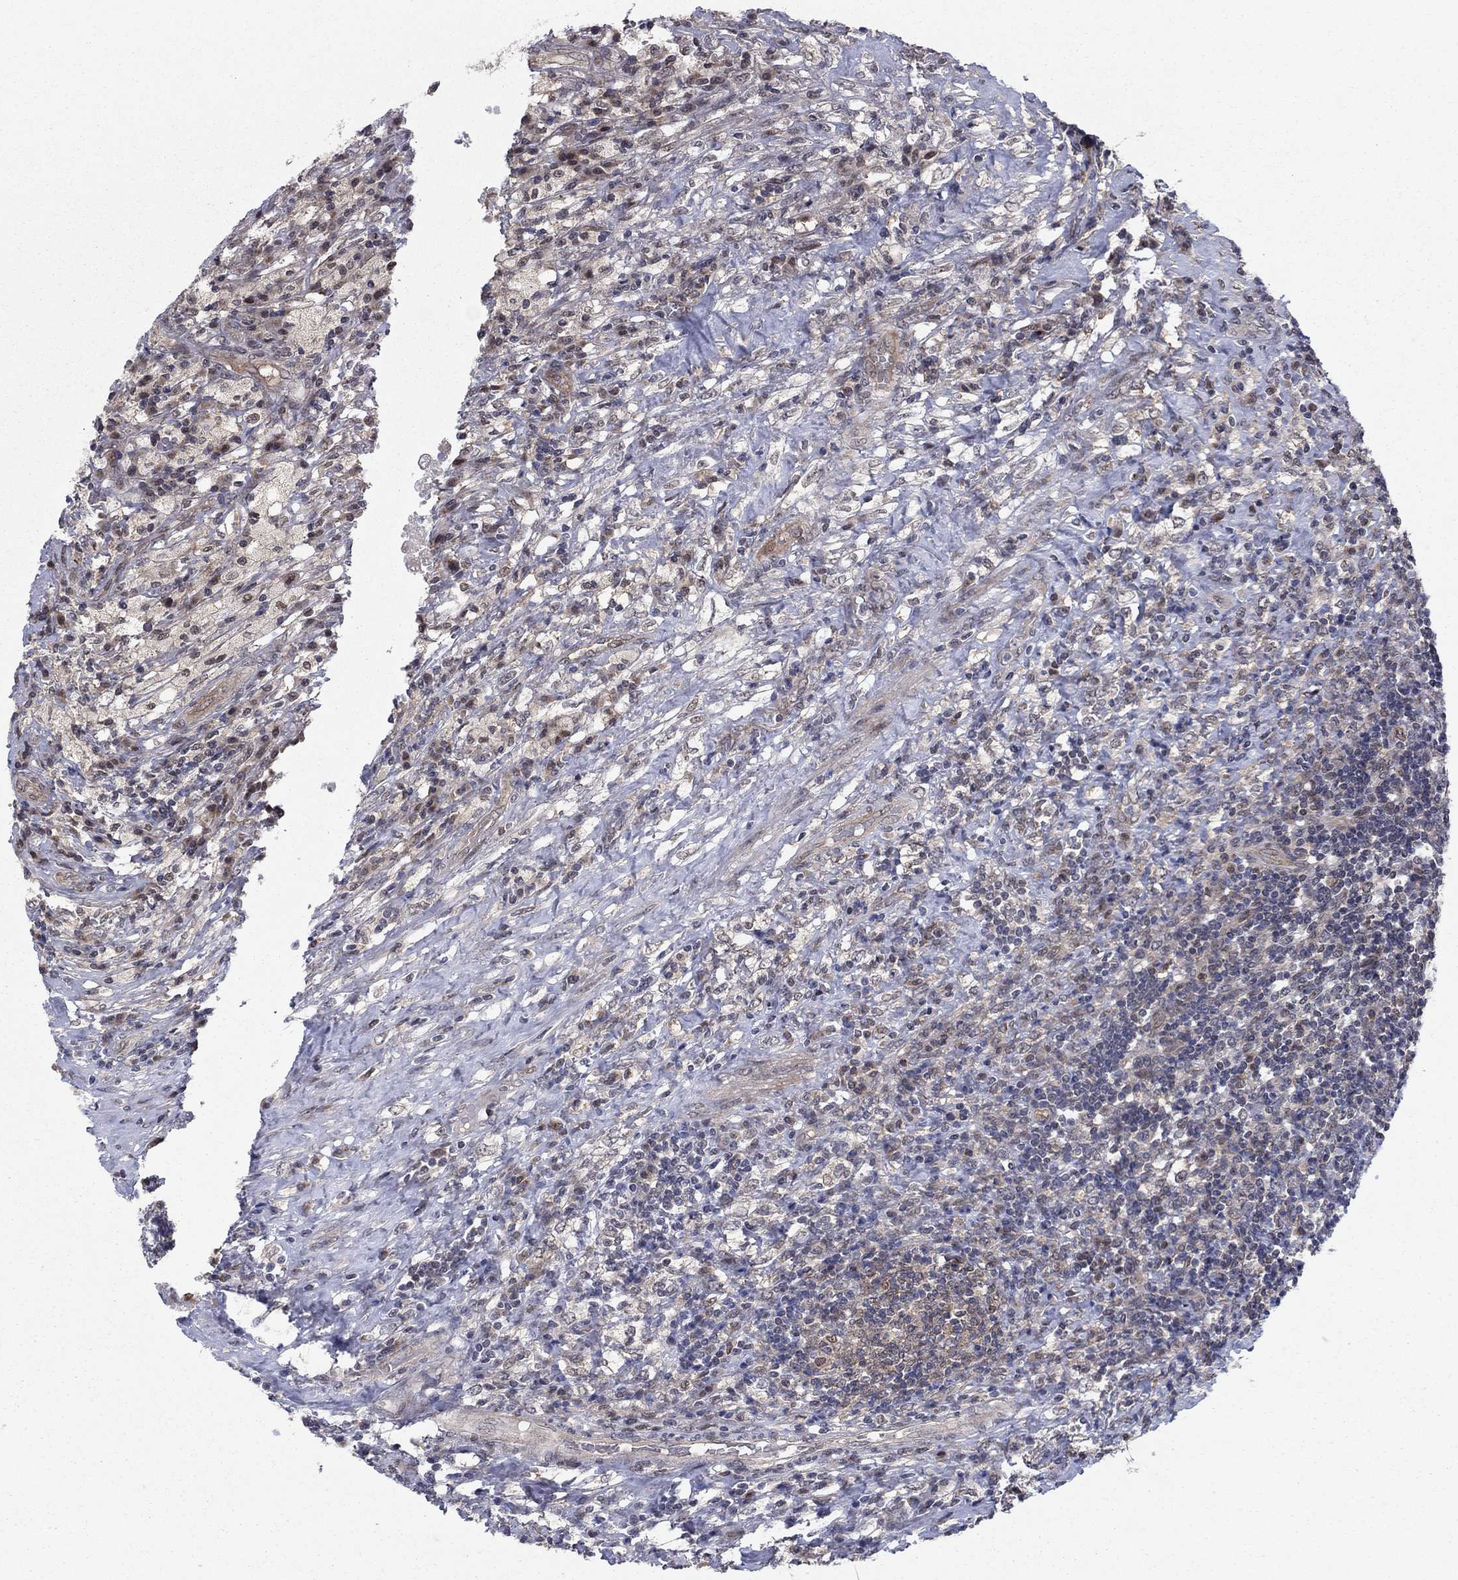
{"staining": {"intensity": "moderate", "quantity": "25%-75%", "location": "cytoplasmic/membranous"}, "tissue": "testis cancer", "cell_type": "Tumor cells", "image_type": "cancer", "snomed": [{"axis": "morphology", "description": "Necrosis, NOS"}, {"axis": "morphology", "description": "Carcinoma, Embryonal, NOS"}, {"axis": "topography", "description": "Testis"}], "caption": "Embryonal carcinoma (testis) stained with immunohistochemistry demonstrates moderate cytoplasmic/membranous positivity in about 25%-75% of tumor cells. The staining is performed using DAB brown chromogen to label protein expression. The nuclei are counter-stained blue using hematoxylin.", "gene": "PSMC1", "patient": {"sex": "male", "age": 19}}